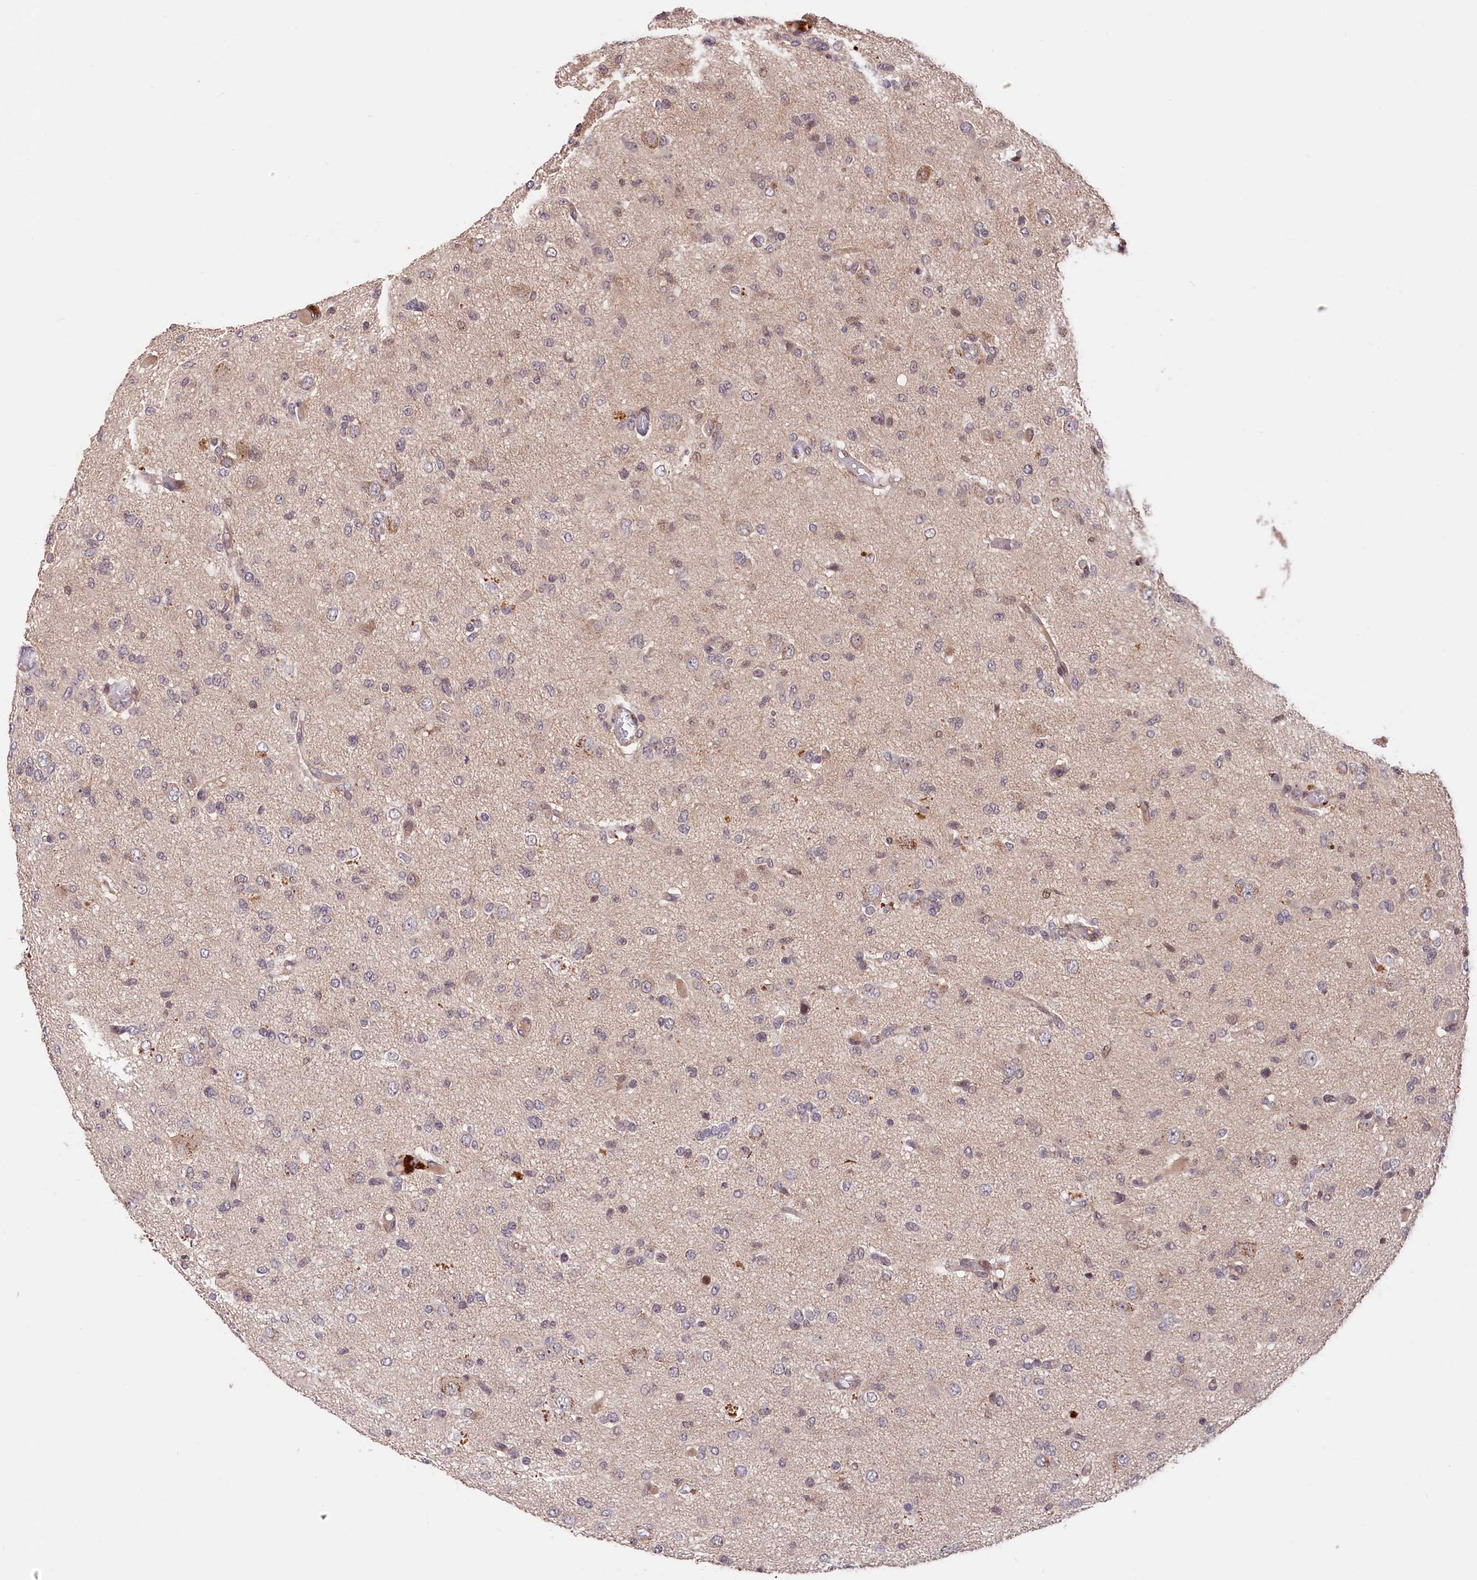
{"staining": {"intensity": "weak", "quantity": "<25%", "location": "cytoplasmic/membranous"}, "tissue": "glioma", "cell_type": "Tumor cells", "image_type": "cancer", "snomed": [{"axis": "morphology", "description": "Glioma, malignant, High grade"}, {"axis": "topography", "description": "Brain"}], "caption": "This image is of malignant high-grade glioma stained with immunohistochemistry to label a protein in brown with the nuclei are counter-stained blue. There is no expression in tumor cells.", "gene": "CACNA1H", "patient": {"sex": "female", "age": 59}}